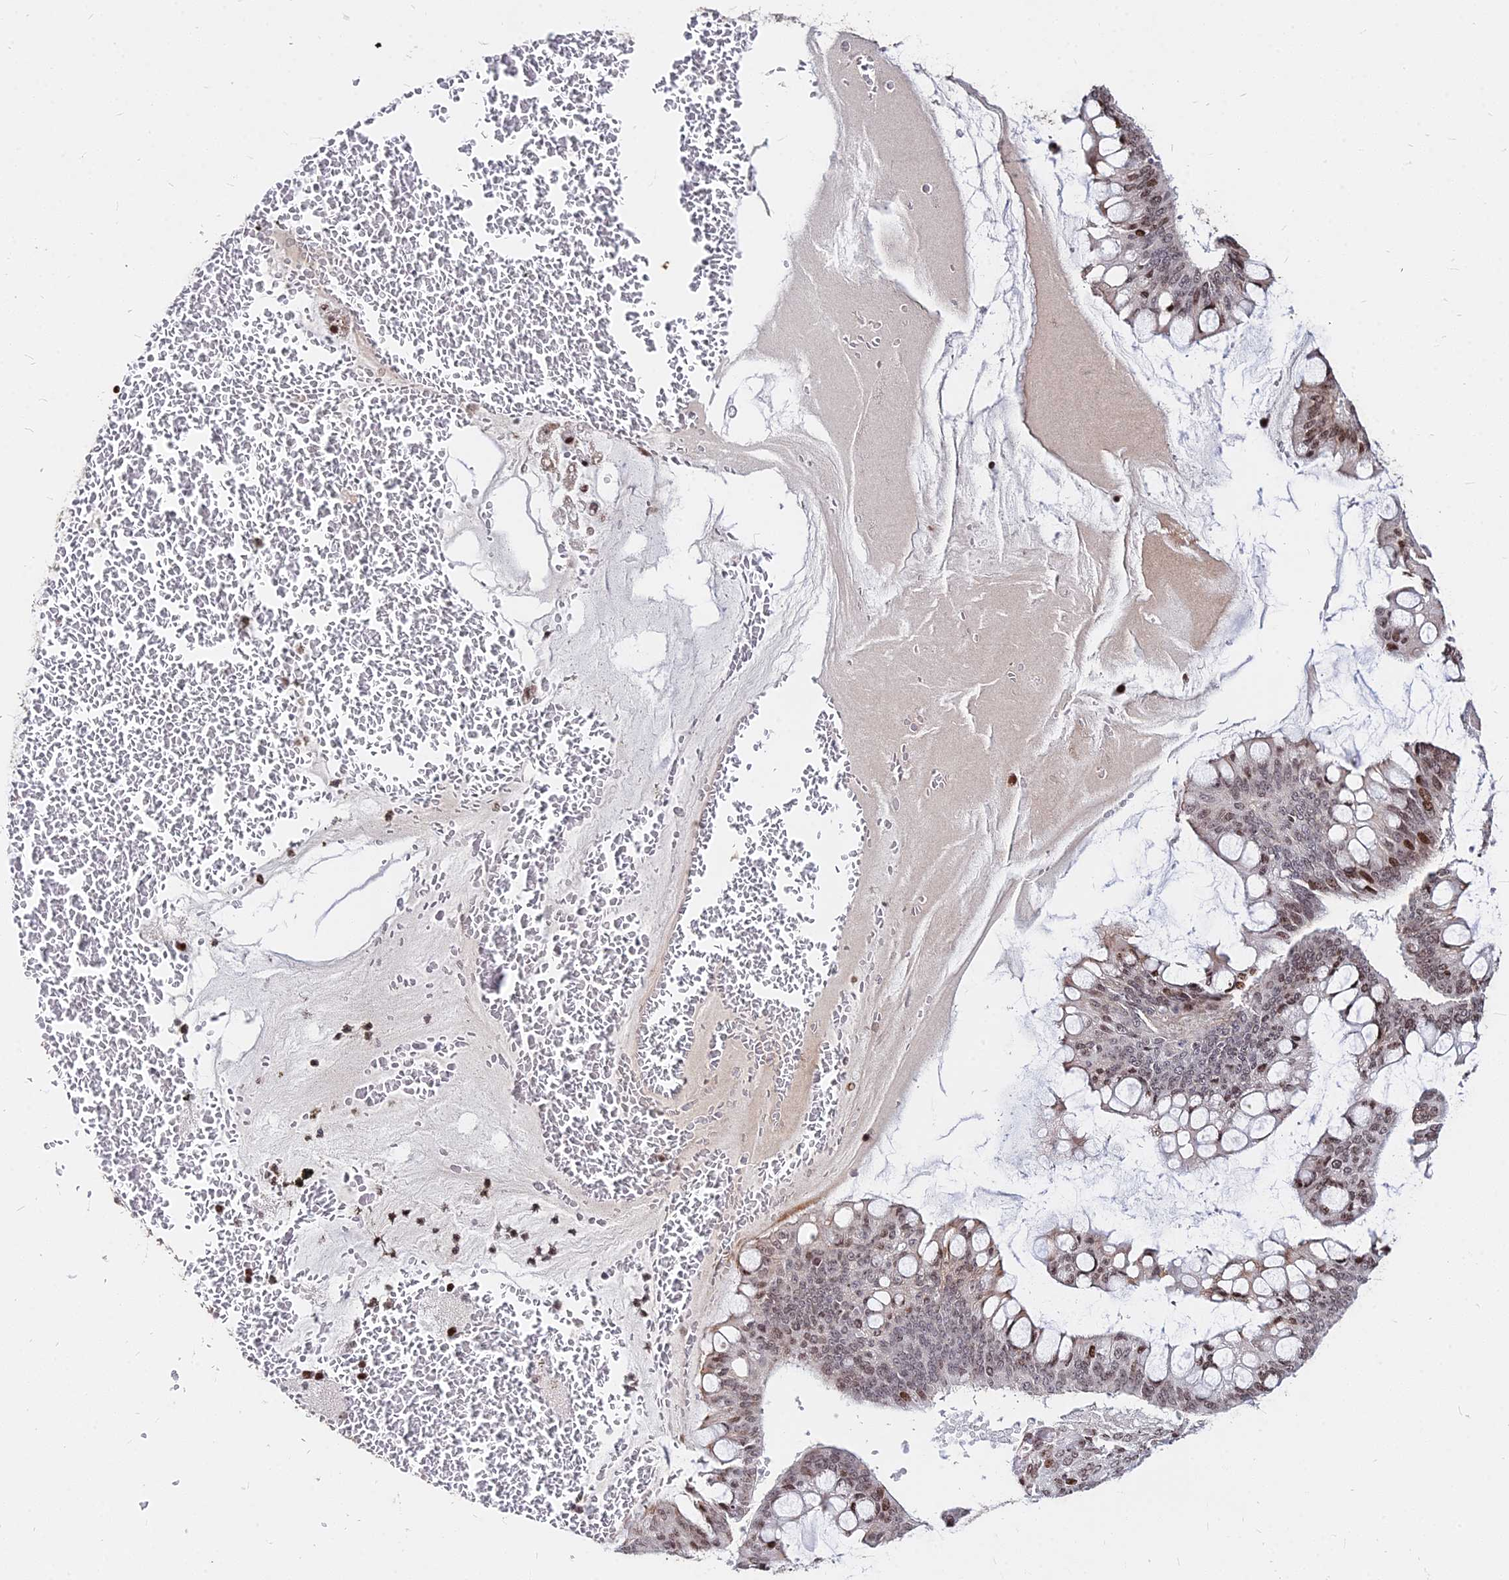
{"staining": {"intensity": "moderate", "quantity": ">75%", "location": "cytoplasmic/membranous,nuclear"}, "tissue": "ovarian cancer", "cell_type": "Tumor cells", "image_type": "cancer", "snomed": [{"axis": "morphology", "description": "Cystadenocarcinoma, mucinous, NOS"}, {"axis": "topography", "description": "Ovary"}], "caption": "Ovarian cancer (mucinous cystadenocarcinoma) was stained to show a protein in brown. There is medium levels of moderate cytoplasmic/membranous and nuclear expression in about >75% of tumor cells. The protein of interest is stained brown, and the nuclei are stained in blue (DAB IHC with brightfield microscopy, high magnification).", "gene": "NYAP2", "patient": {"sex": "female", "age": 73}}